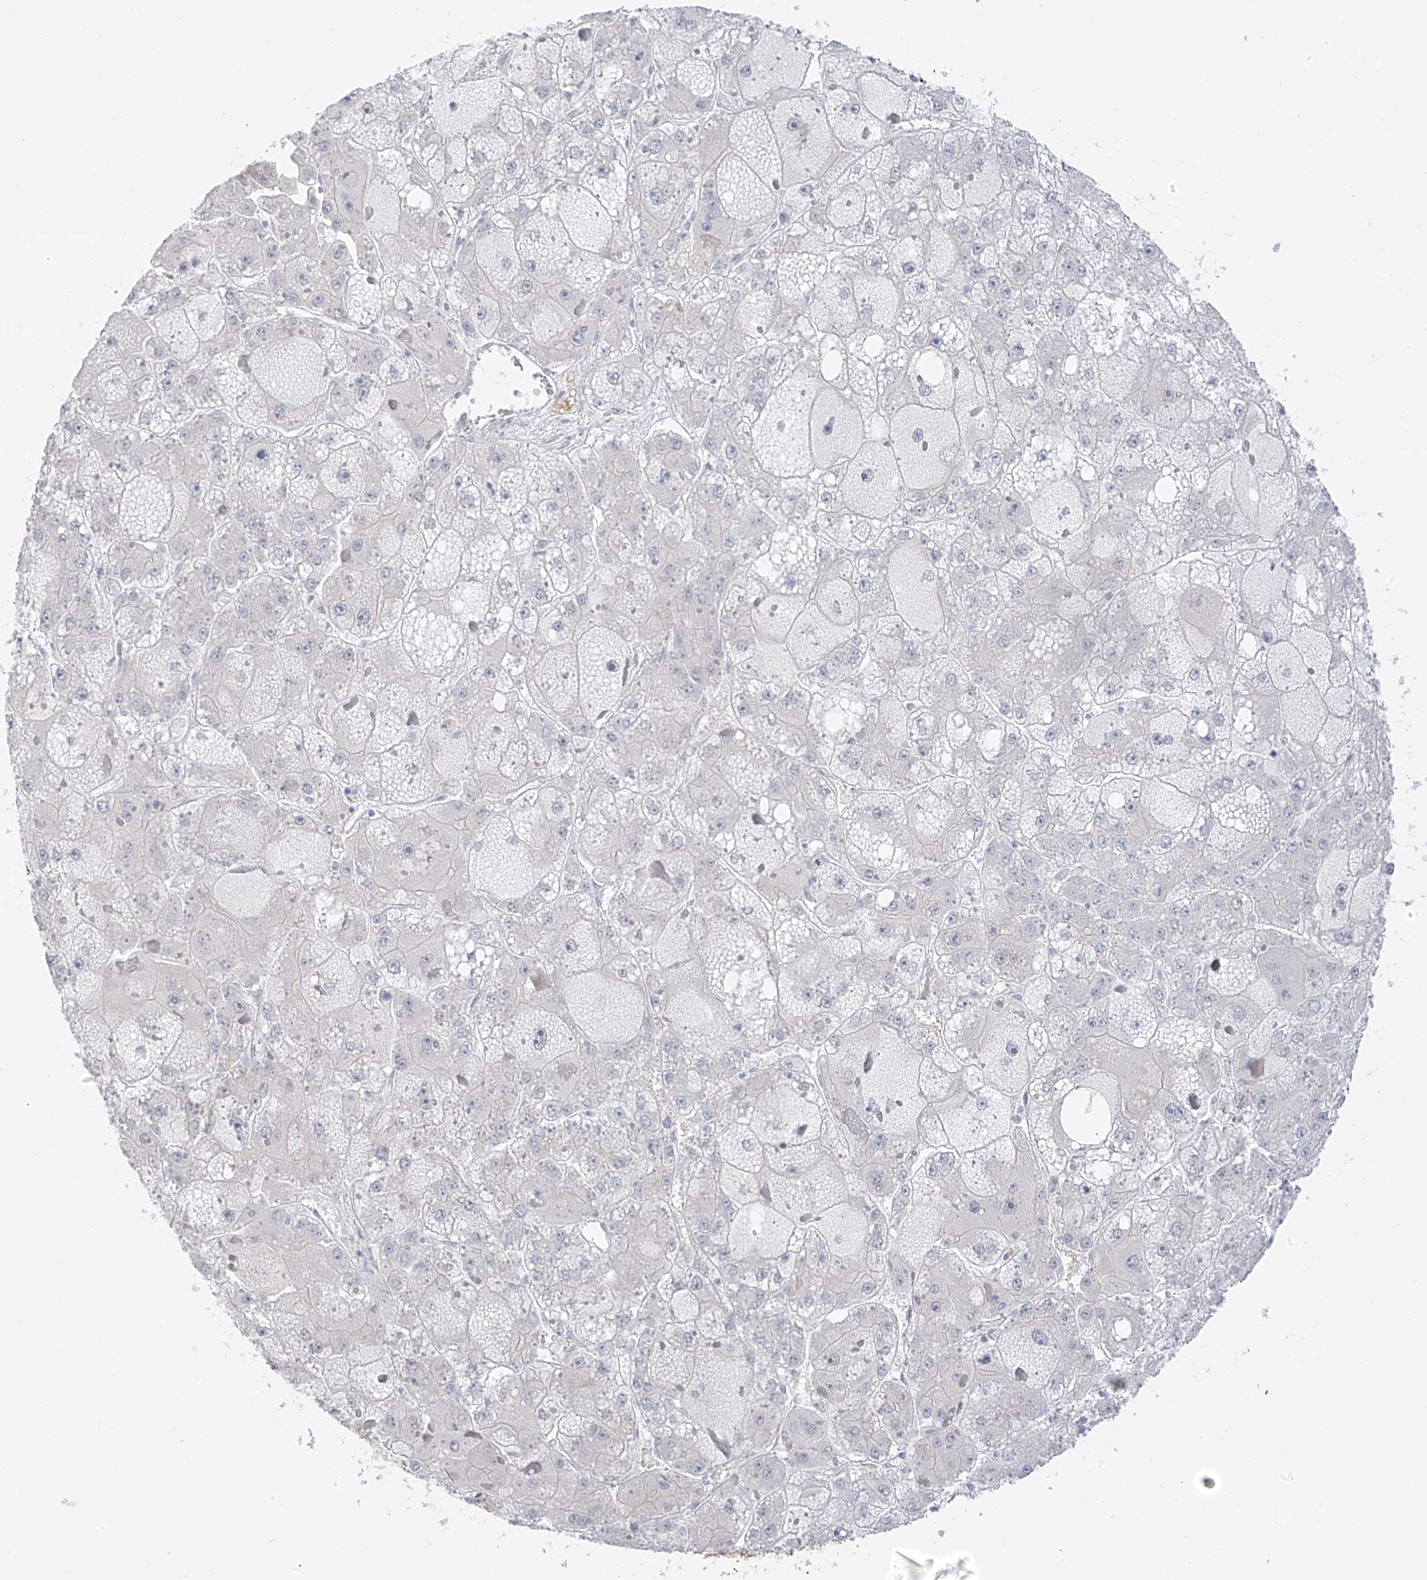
{"staining": {"intensity": "negative", "quantity": "none", "location": "none"}, "tissue": "liver cancer", "cell_type": "Tumor cells", "image_type": "cancer", "snomed": [{"axis": "morphology", "description": "Carcinoma, Hepatocellular, NOS"}, {"axis": "topography", "description": "Liver"}], "caption": "Tumor cells show no significant protein positivity in hepatocellular carcinoma (liver).", "gene": "DCDC2", "patient": {"sex": "female", "age": 73}}